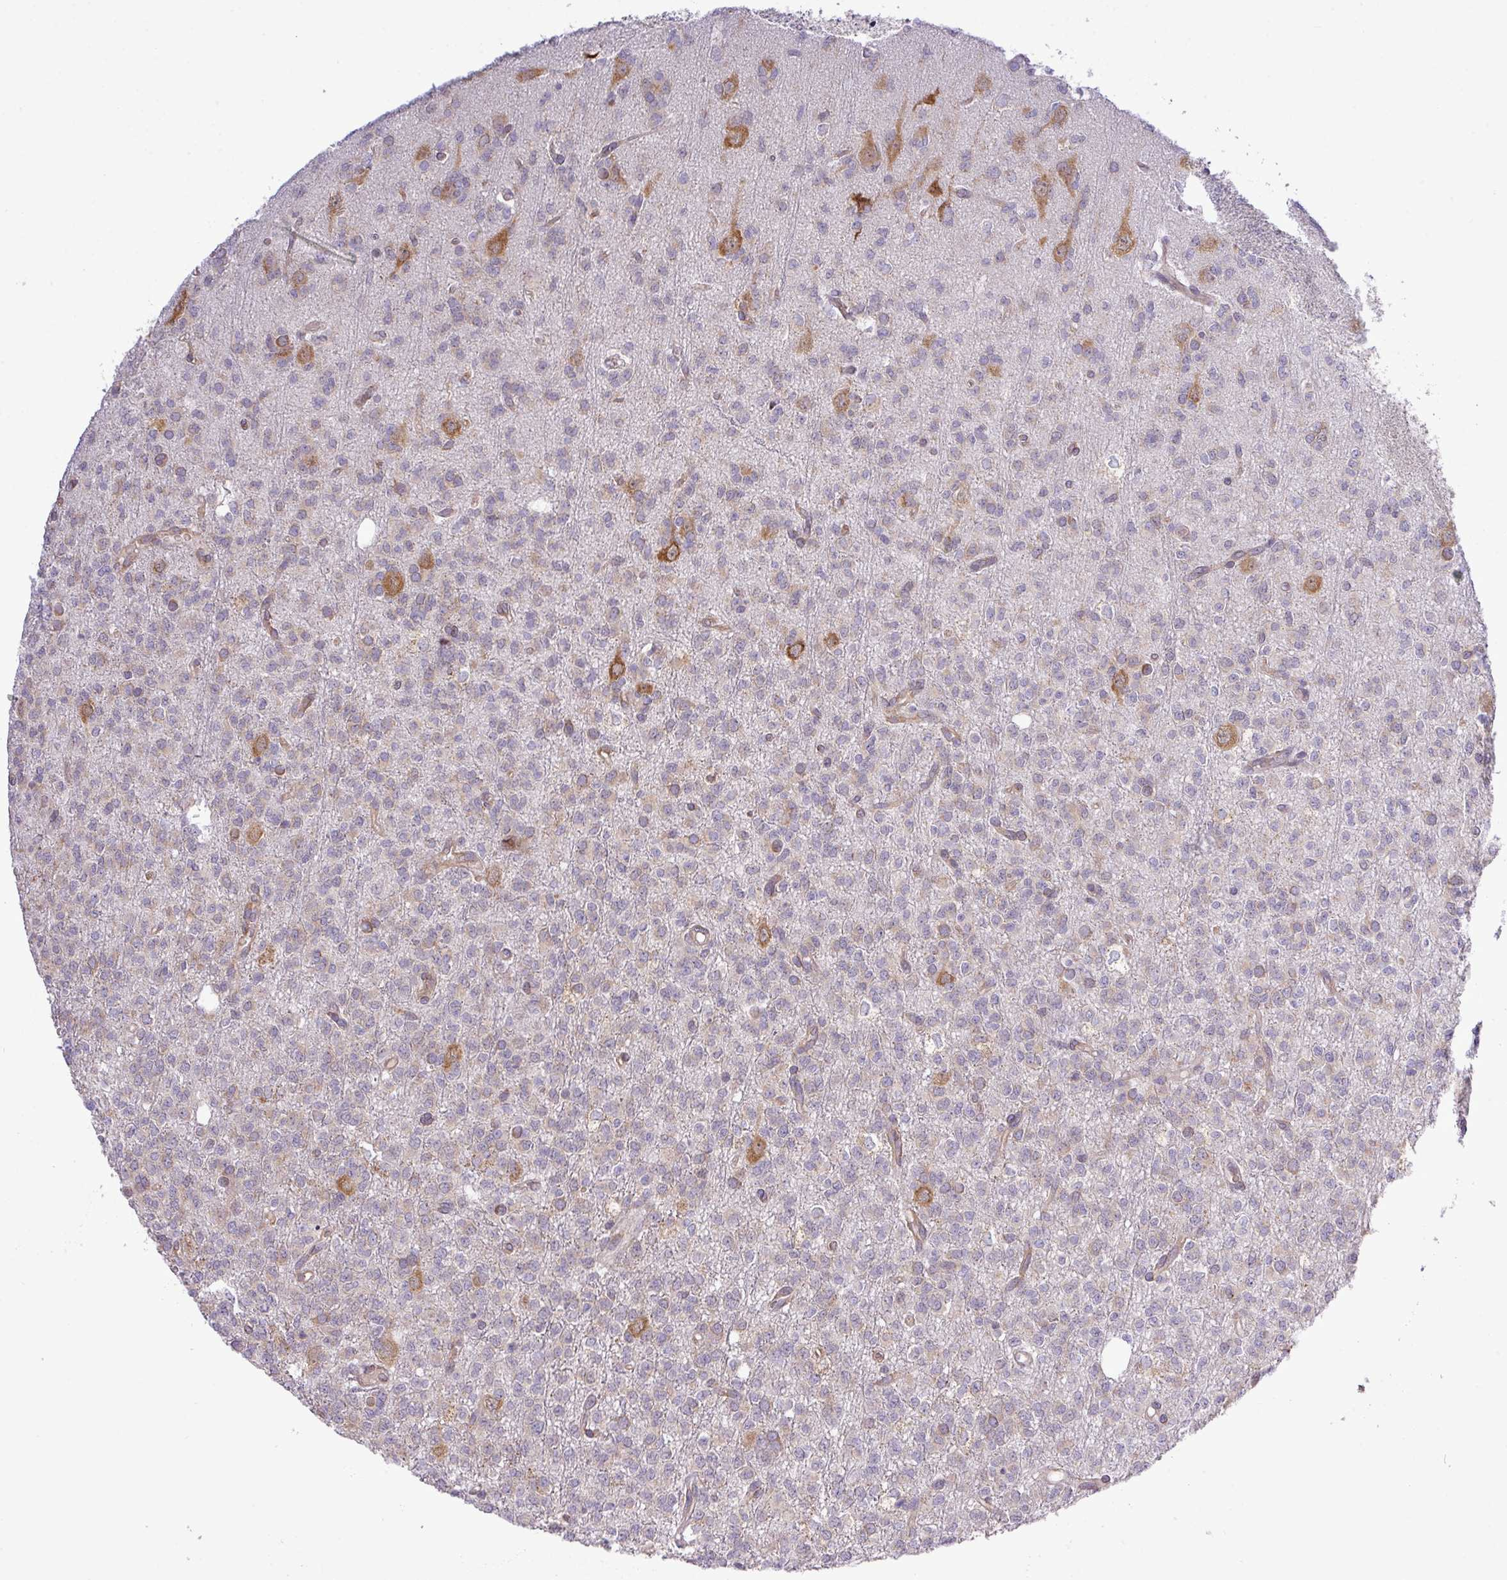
{"staining": {"intensity": "moderate", "quantity": "<25%", "location": "cytoplasmic/membranous"}, "tissue": "glioma", "cell_type": "Tumor cells", "image_type": "cancer", "snomed": [{"axis": "morphology", "description": "Glioma, malignant, Low grade"}, {"axis": "topography", "description": "Brain"}], "caption": "Immunohistochemical staining of low-grade glioma (malignant) exhibits moderate cytoplasmic/membranous protein expression in about <25% of tumor cells.", "gene": "FAM222B", "patient": {"sex": "female", "age": 33}}